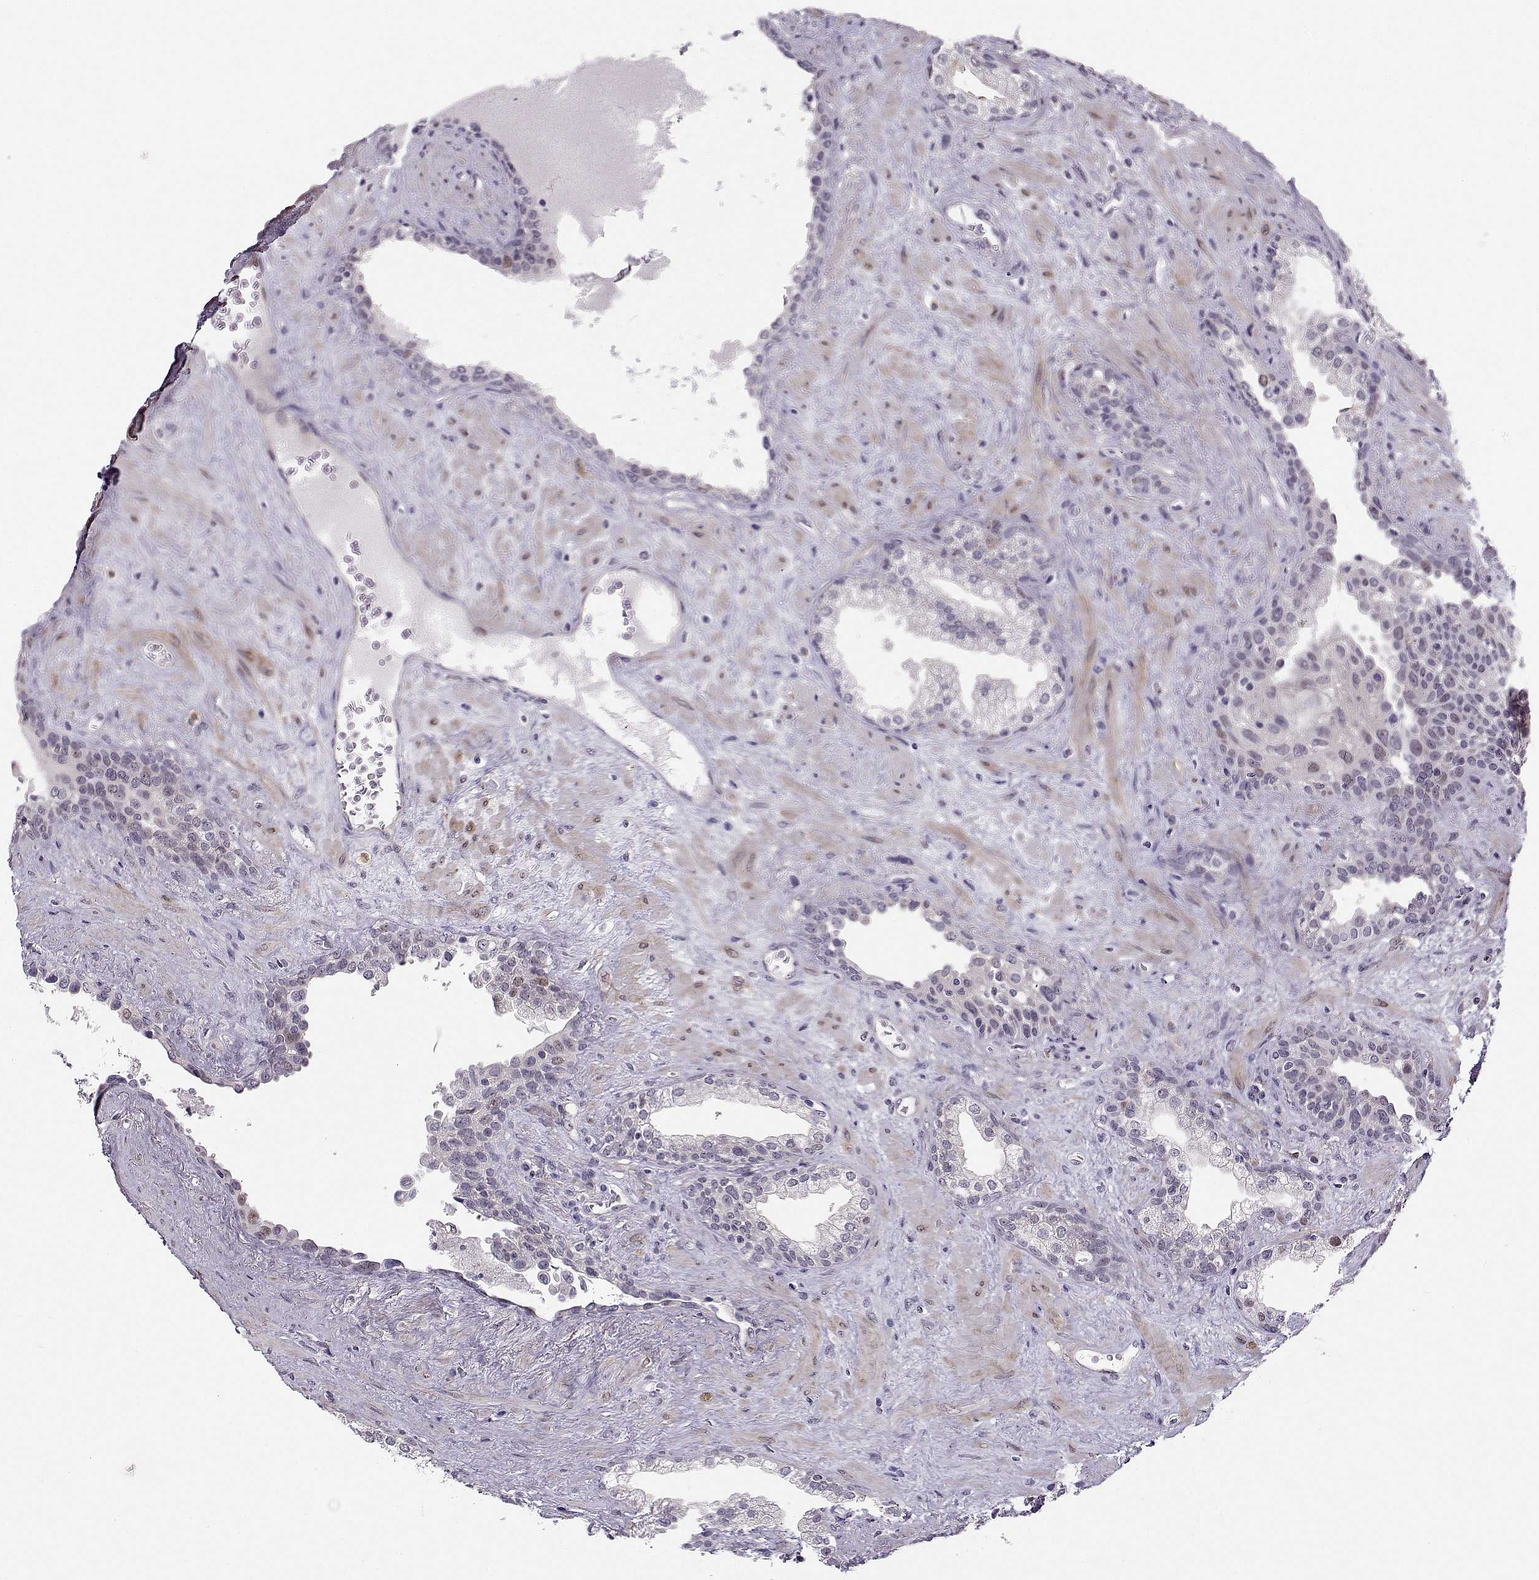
{"staining": {"intensity": "negative", "quantity": "none", "location": "none"}, "tissue": "prostate", "cell_type": "Glandular cells", "image_type": "normal", "snomed": [{"axis": "morphology", "description": "Normal tissue, NOS"}, {"axis": "topography", "description": "Prostate"}], "caption": "Immunohistochemical staining of normal human prostate exhibits no significant expression in glandular cells.", "gene": "BACH1", "patient": {"sex": "male", "age": 63}}